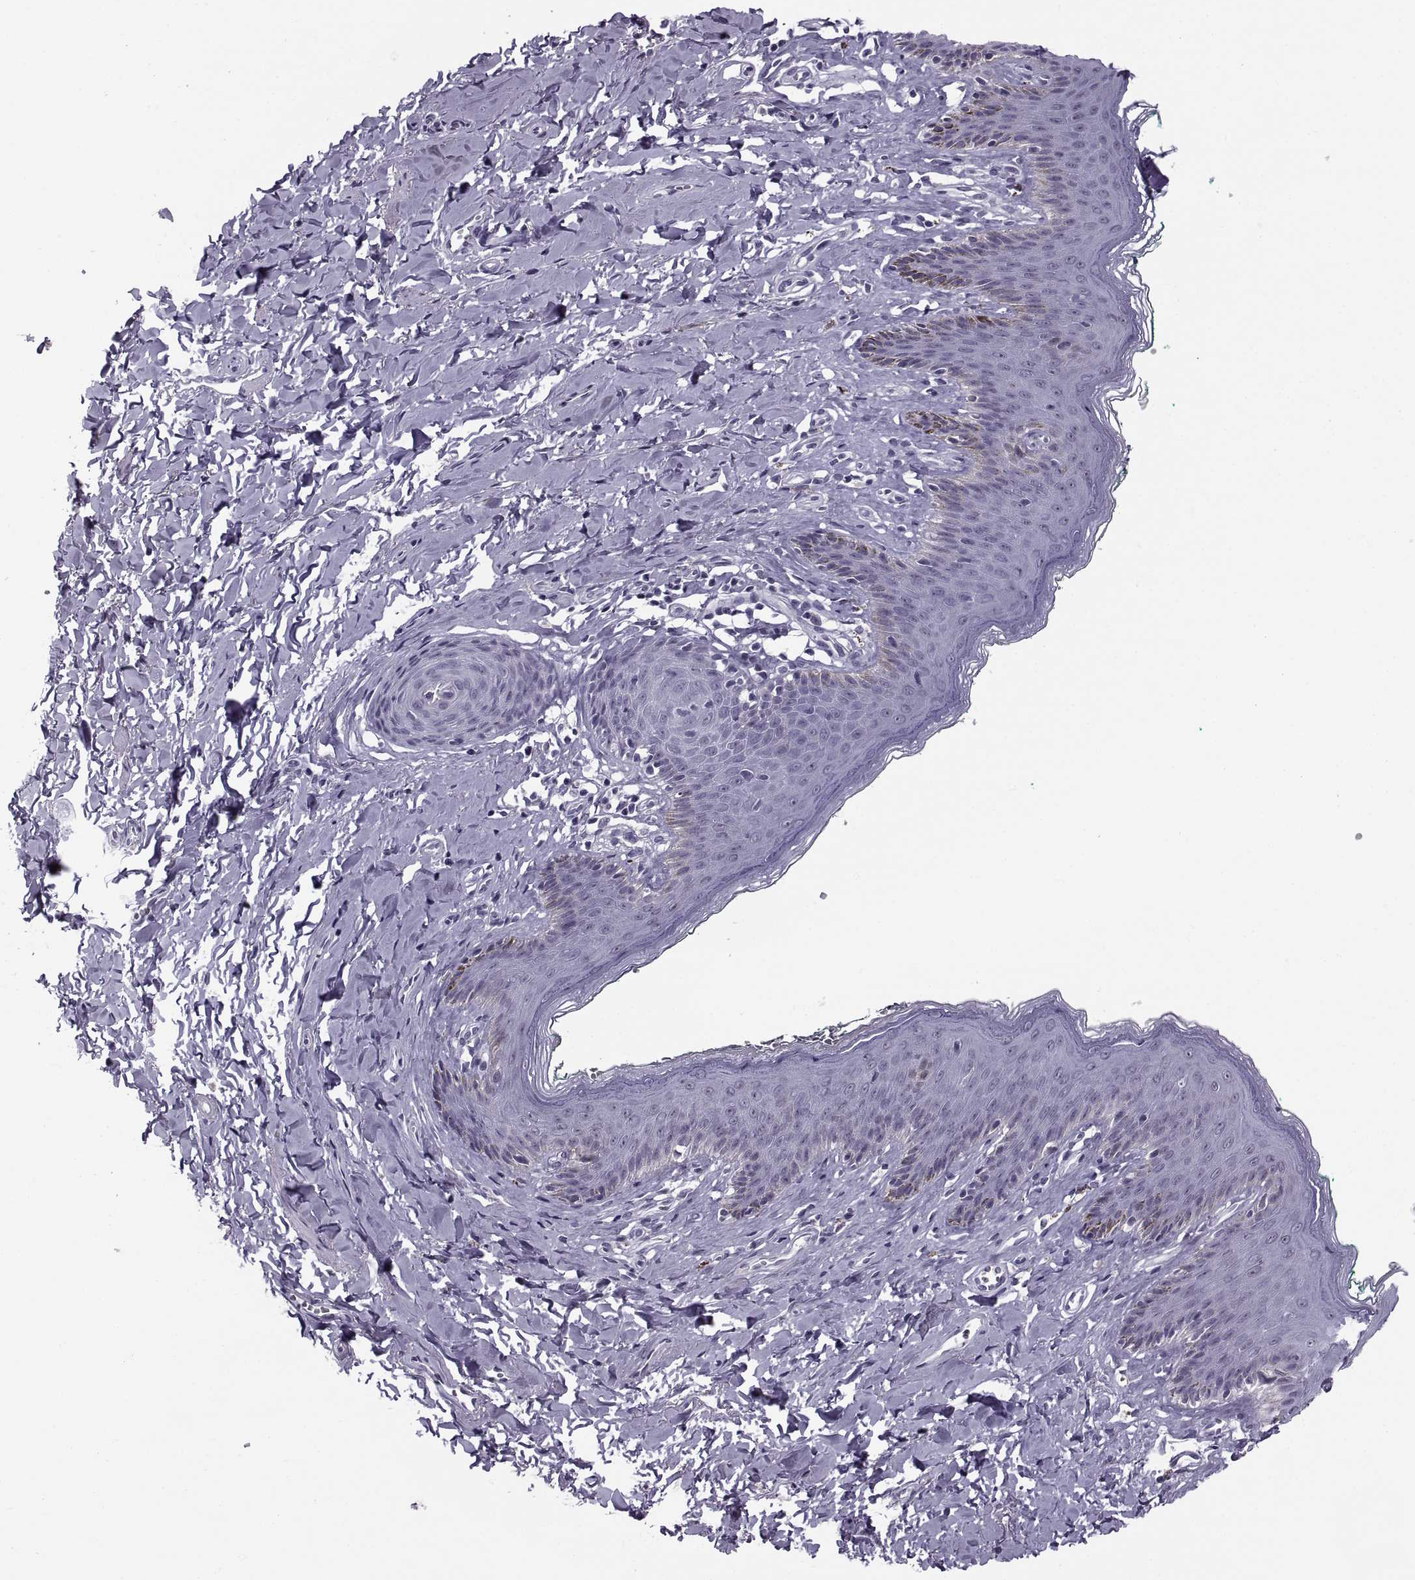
{"staining": {"intensity": "negative", "quantity": "none", "location": "none"}, "tissue": "skin", "cell_type": "Epidermal cells", "image_type": "normal", "snomed": [{"axis": "morphology", "description": "Normal tissue, NOS"}, {"axis": "topography", "description": "Vulva"}], "caption": "This is an immunohistochemistry histopathology image of normal human skin. There is no positivity in epidermal cells.", "gene": "TBC1D3B", "patient": {"sex": "female", "age": 66}}